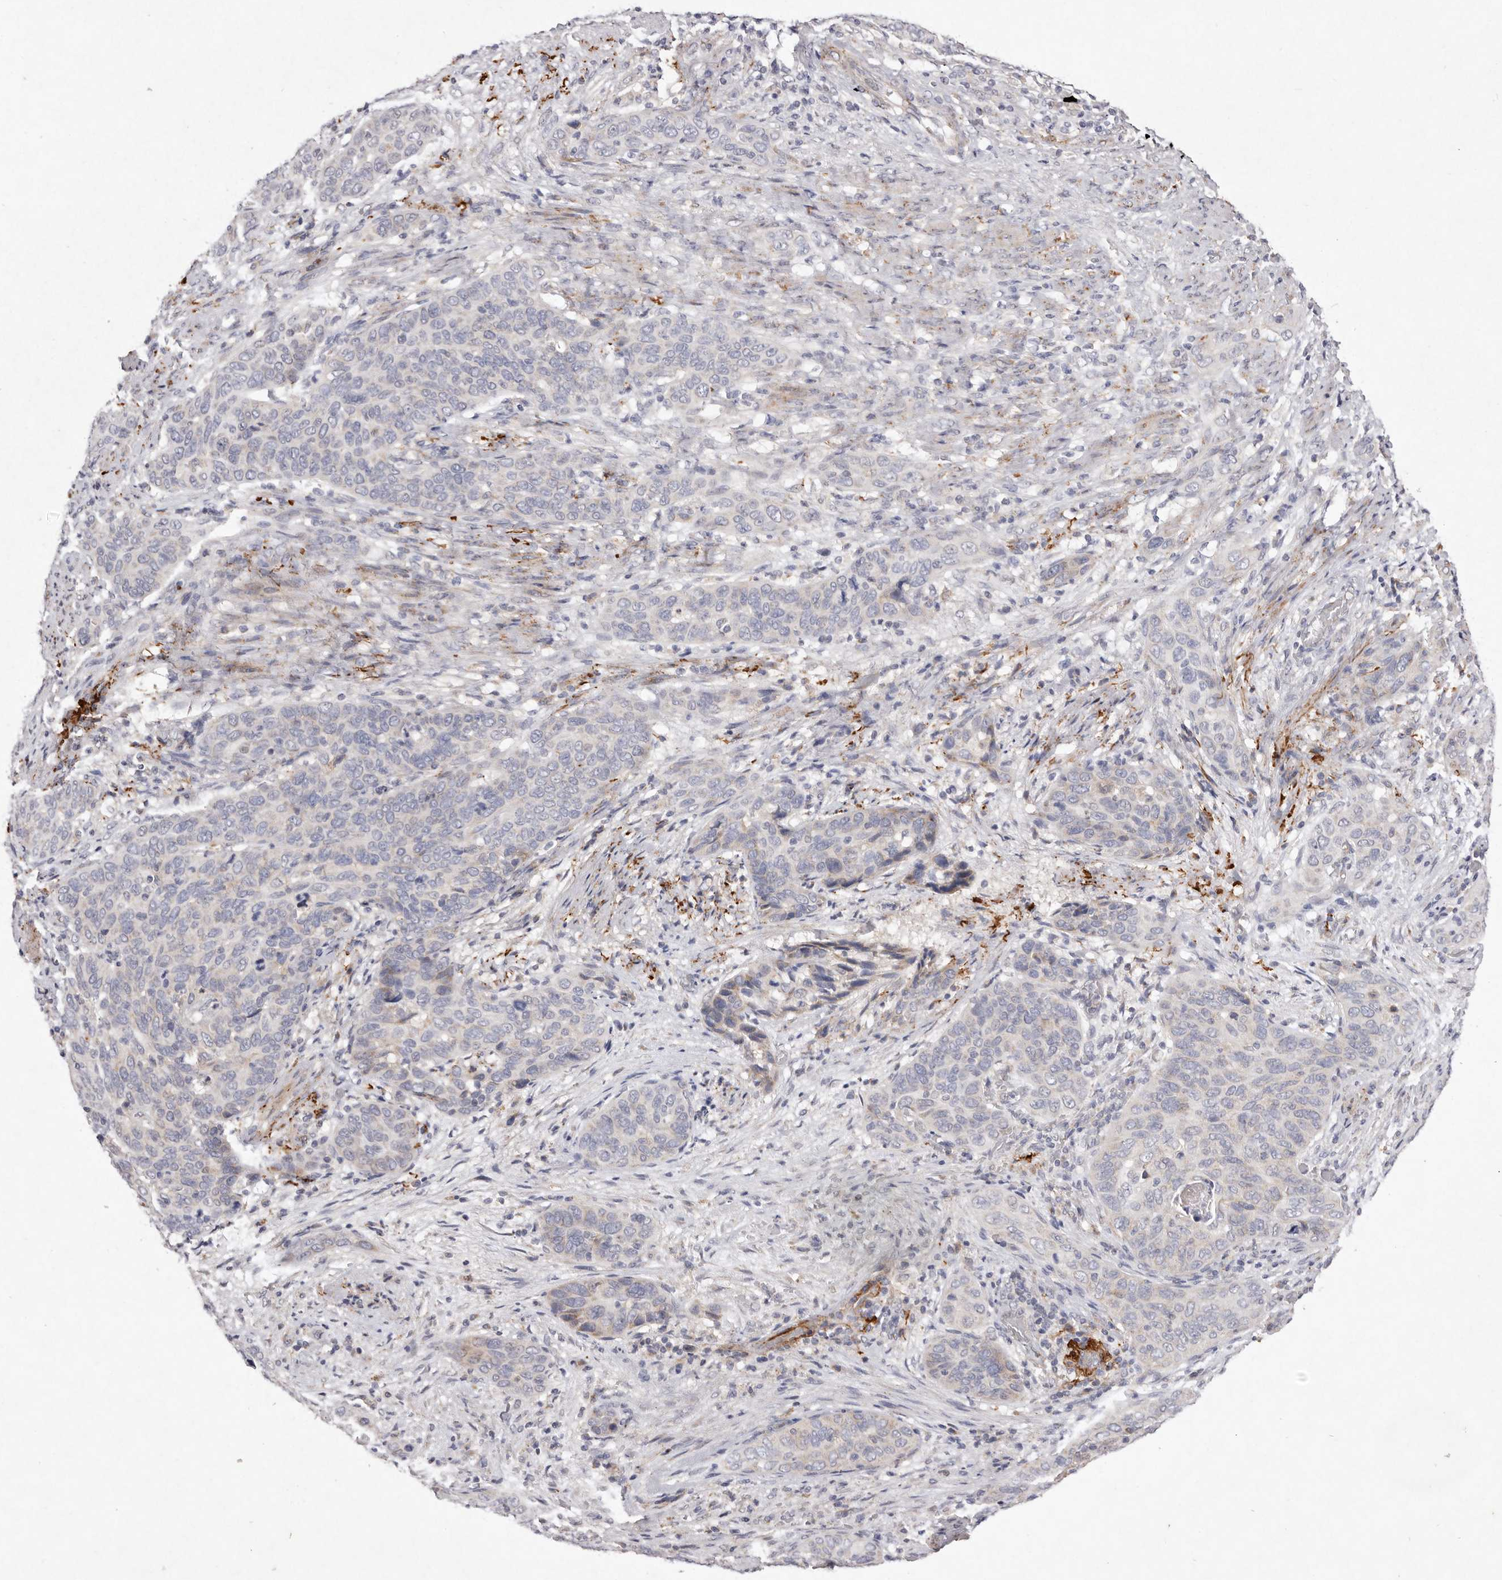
{"staining": {"intensity": "negative", "quantity": "none", "location": "none"}, "tissue": "cervical cancer", "cell_type": "Tumor cells", "image_type": "cancer", "snomed": [{"axis": "morphology", "description": "Squamous cell carcinoma, NOS"}, {"axis": "topography", "description": "Cervix"}], "caption": "Immunohistochemistry of human squamous cell carcinoma (cervical) exhibits no positivity in tumor cells. (Brightfield microscopy of DAB IHC at high magnification).", "gene": "USP24", "patient": {"sex": "female", "age": 60}}